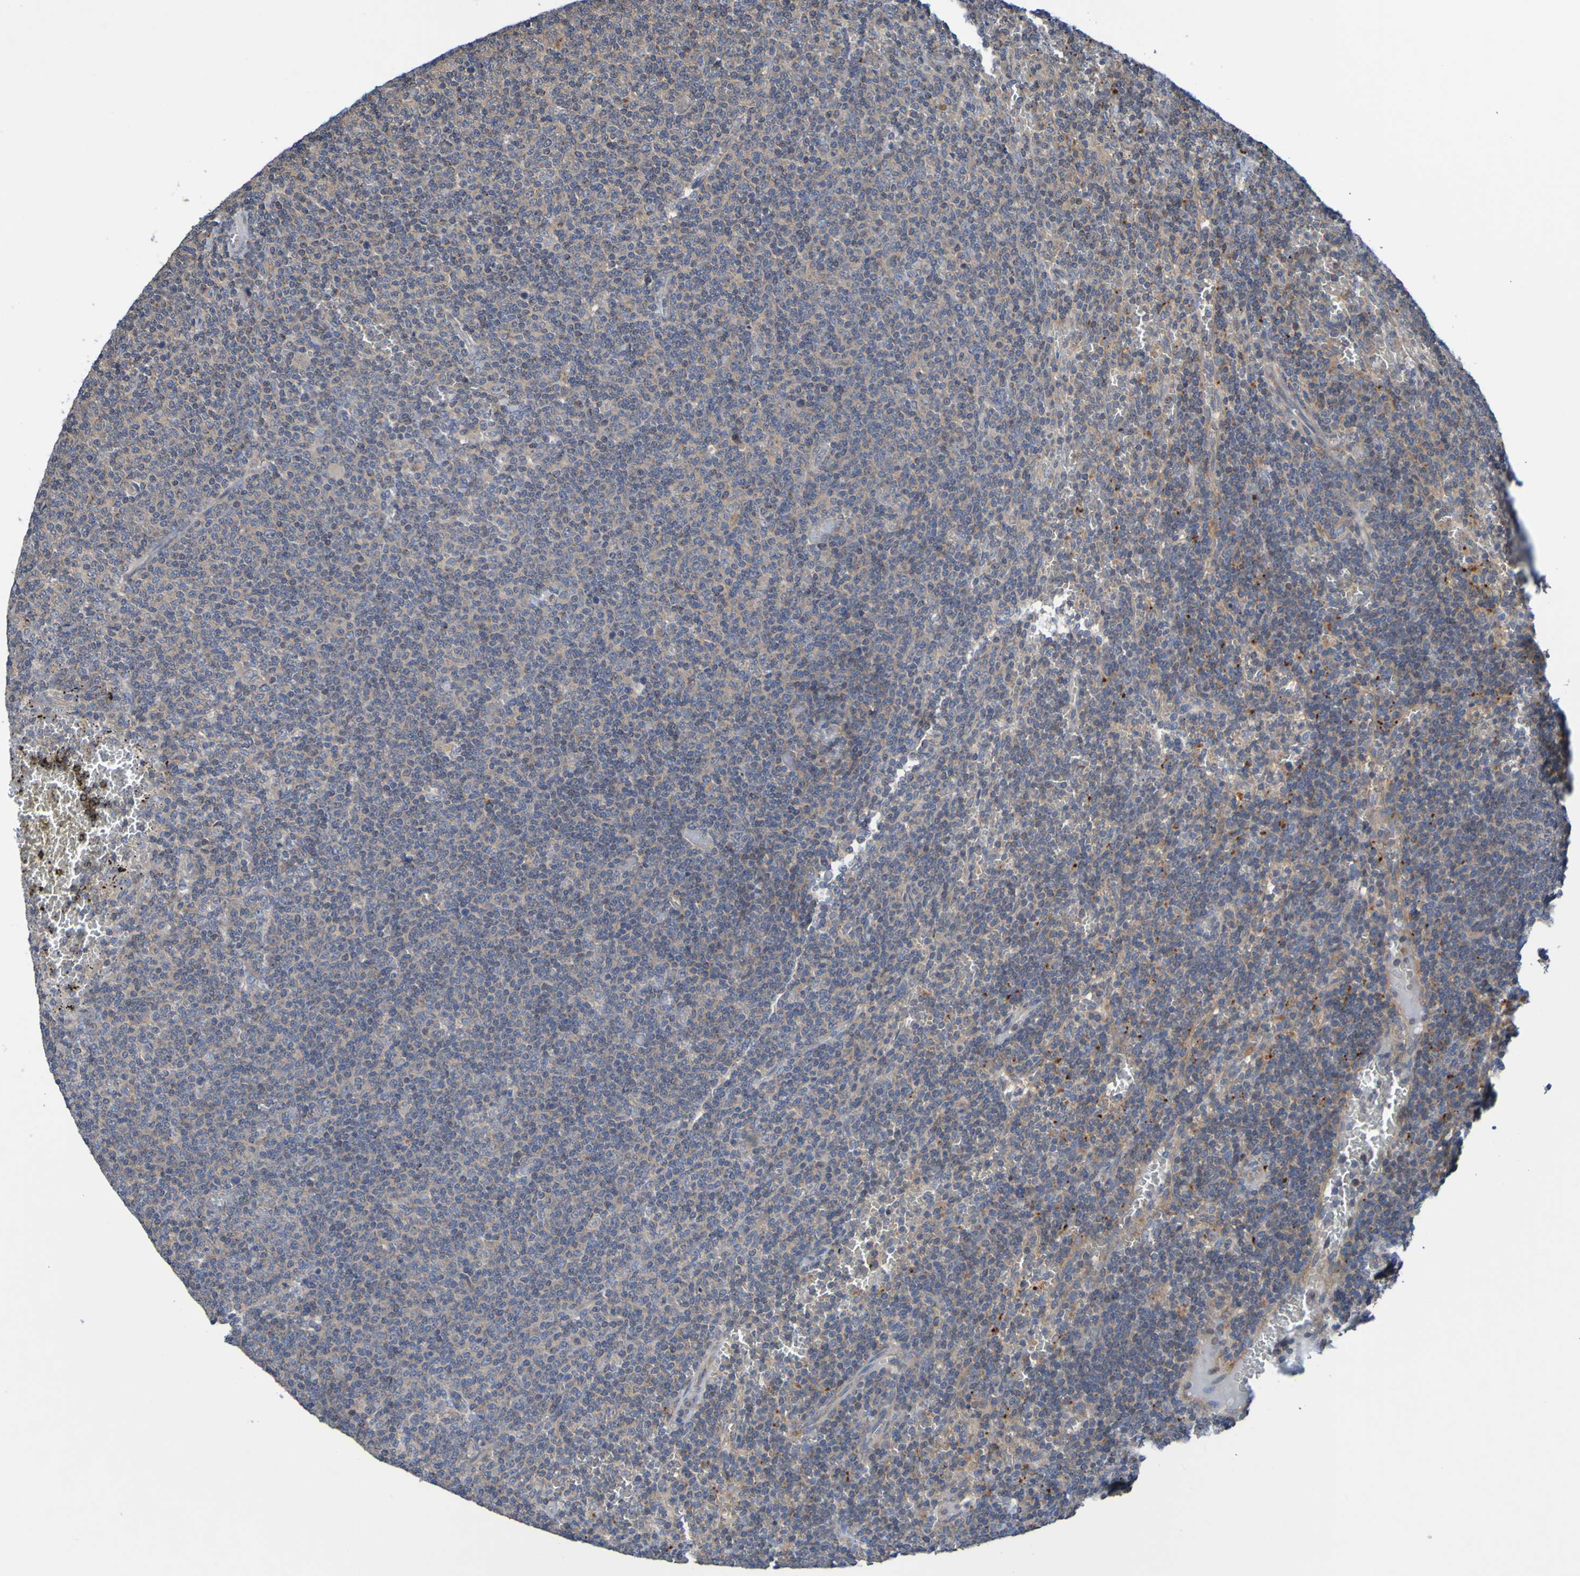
{"staining": {"intensity": "weak", "quantity": ">75%", "location": "cytoplasmic/membranous"}, "tissue": "lymphoma", "cell_type": "Tumor cells", "image_type": "cancer", "snomed": [{"axis": "morphology", "description": "Malignant lymphoma, non-Hodgkin's type, Low grade"}, {"axis": "topography", "description": "Spleen"}], "caption": "Immunohistochemical staining of low-grade malignant lymphoma, non-Hodgkin's type reveals weak cytoplasmic/membranous protein positivity in approximately >75% of tumor cells. (IHC, brightfield microscopy, high magnification).", "gene": "SDK1", "patient": {"sex": "female", "age": 50}}